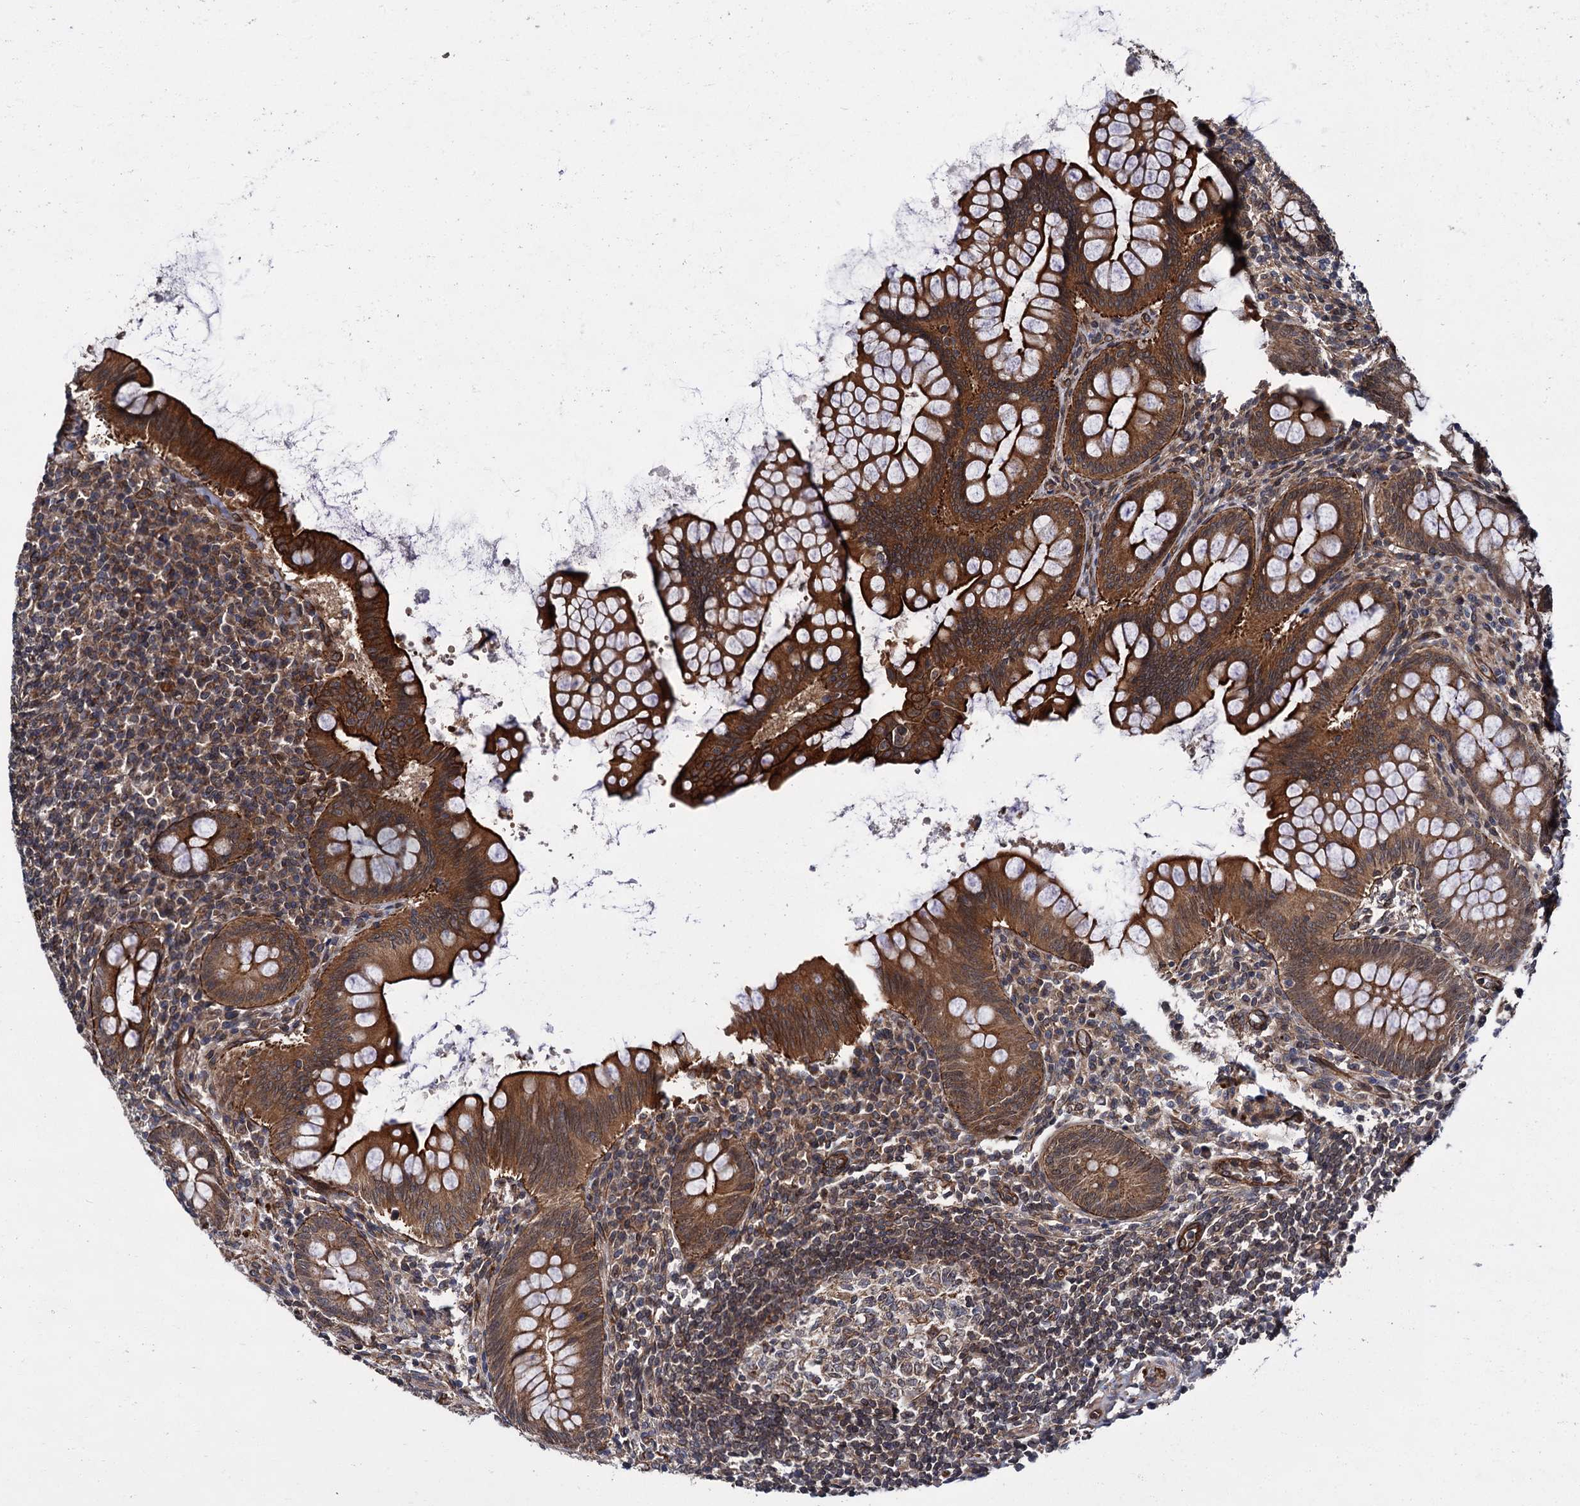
{"staining": {"intensity": "strong", "quantity": ">75%", "location": "cytoplasmic/membranous"}, "tissue": "appendix", "cell_type": "Glandular cells", "image_type": "normal", "snomed": [{"axis": "morphology", "description": "Normal tissue, NOS"}, {"axis": "topography", "description": "Appendix"}], "caption": "The photomicrograph demonstrates a brown stain indicating the presence of a protein in the cytoplasmic/membranous of glandular cells in appendix.", "gene": "ZFYVE19", "patient": {"sex": "female", "age": 33}}